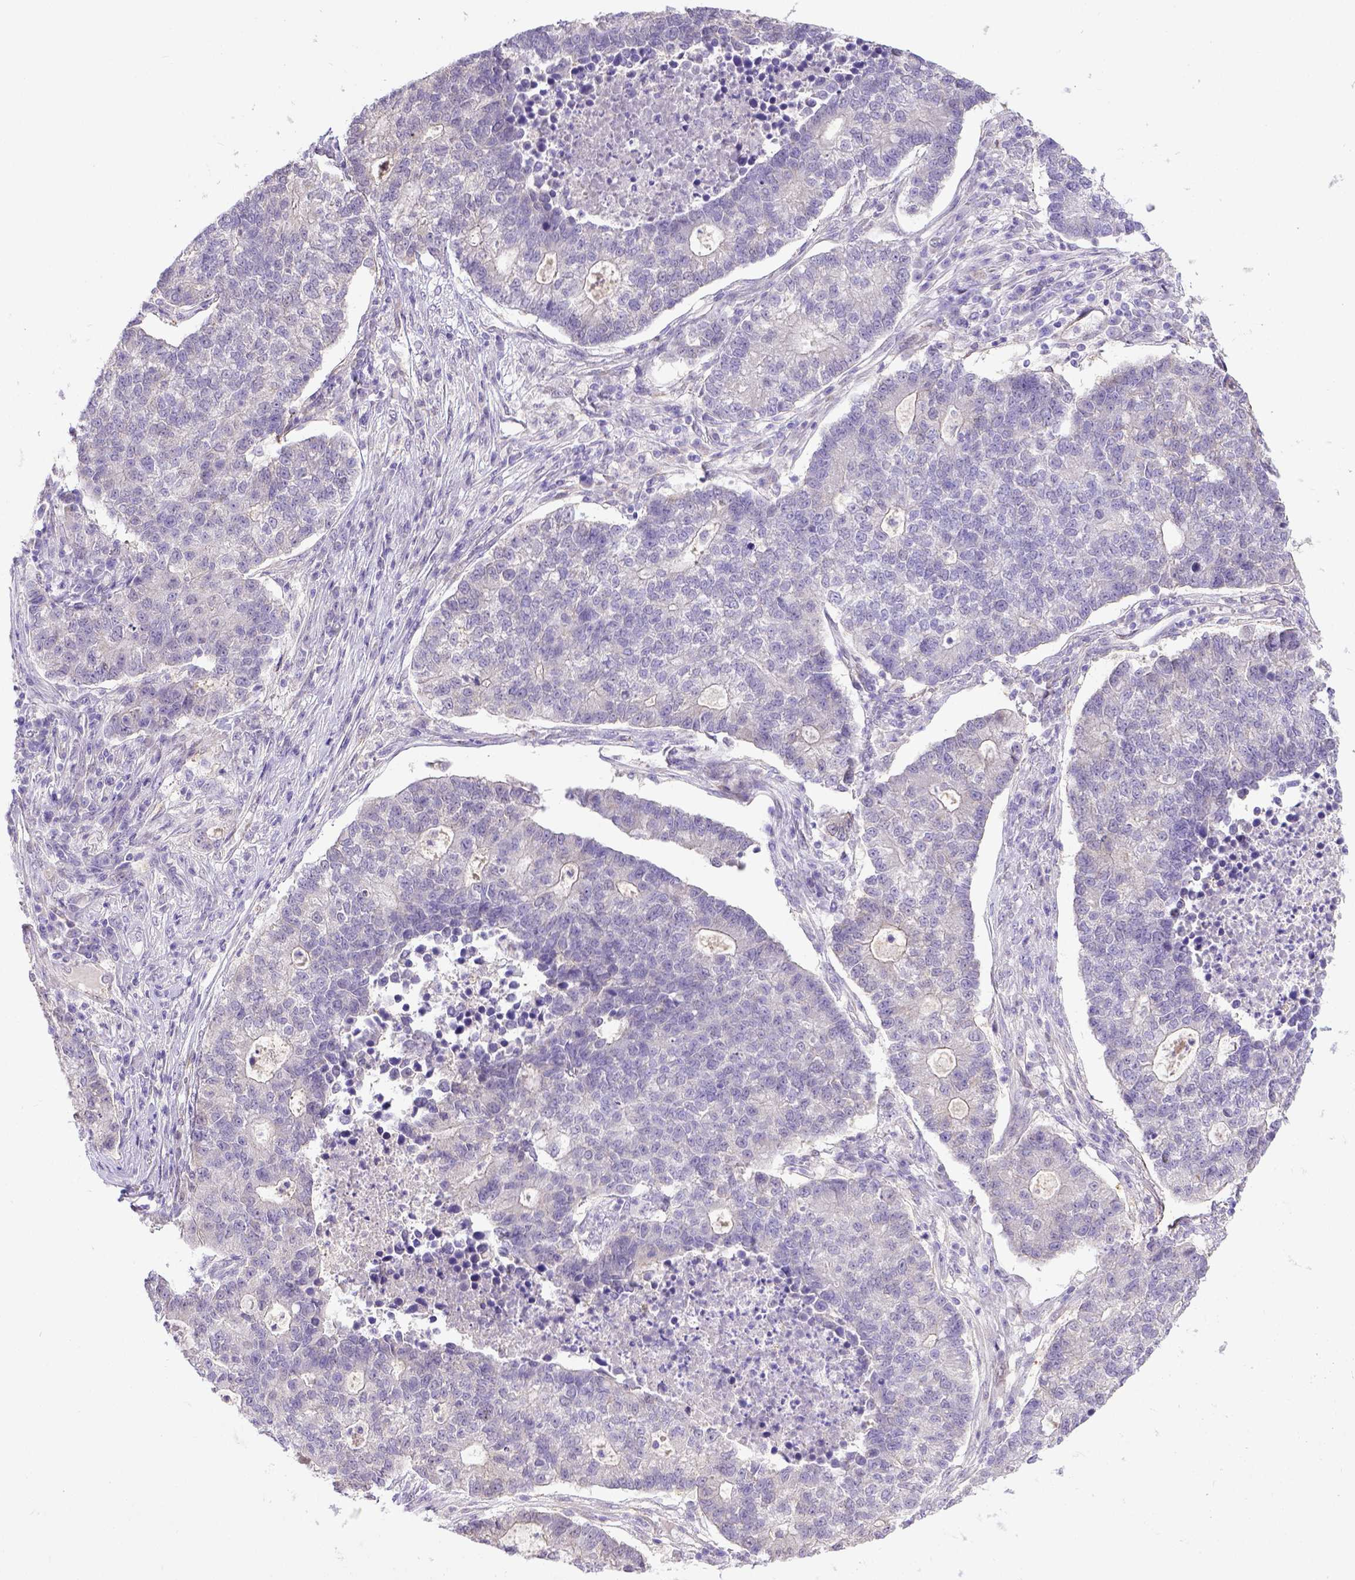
{"staining": {"intensity": "negative", "quantity": "none", "location": "none"}, "tissue": "lung cancer", "cell_type": "Tumor cells", "image_type": "cancer", "snomed": [{"axis": "morphology", "description": "Adenocarcinoma, NOS"}, {"axis": "topography", "description": "Lung"}], "caption": "An immunohistochemistry (IHC) micrograph of adenocarcinoma (lung) is shown. There is no staining in tumor cells of adenocarcinoma (lung).", "gene": "BTN1A1", "patient": {"sex": "male", "age": 57}}